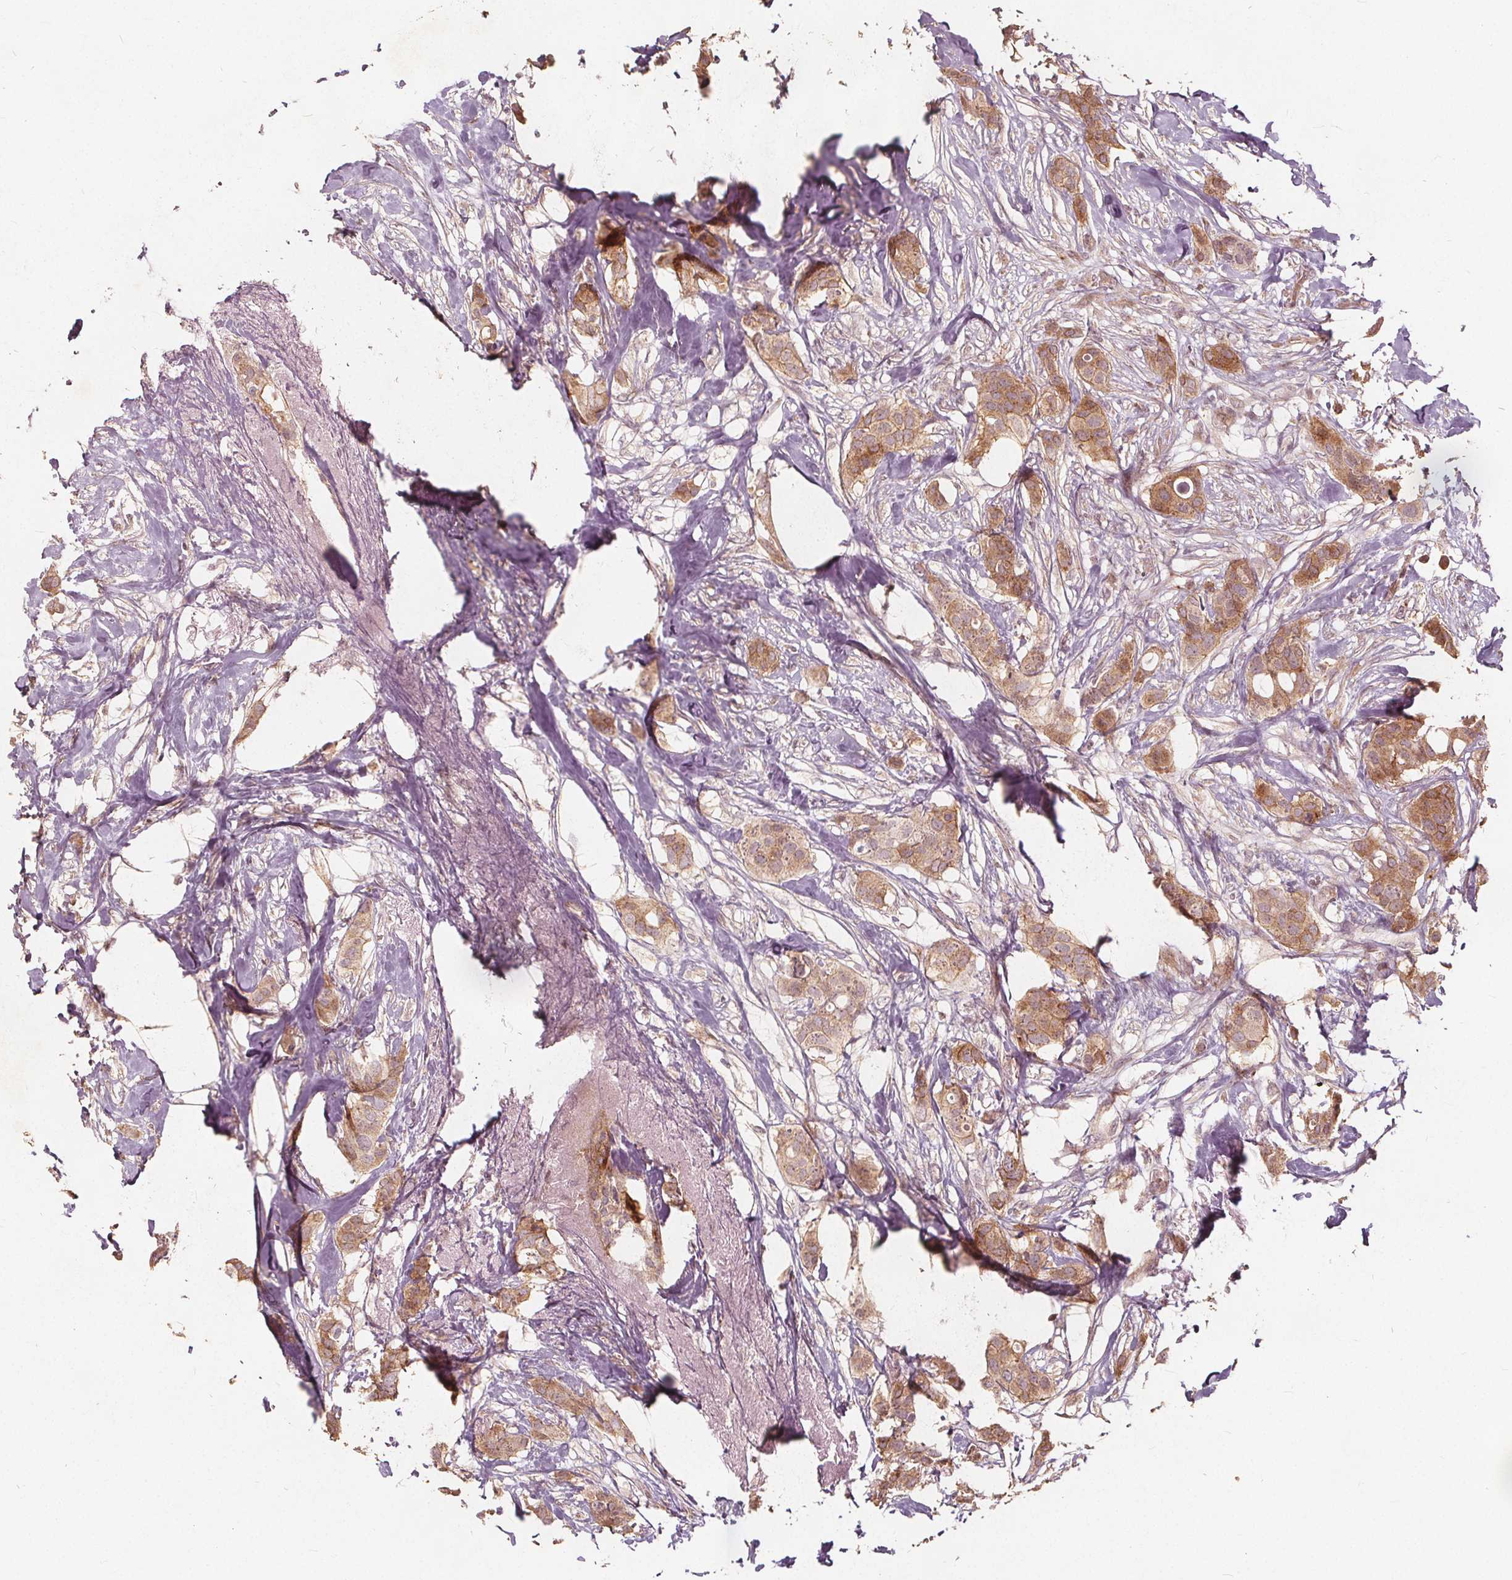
{"staining": {"intensity": "moderate", "quantity": ">75%", "location": "cytoplasmic/membranous"}, "tissue": "breast cancer", "cell_type": "Tumor cells", "image_type": "cancer", "snomed": [{"axis": "morphology", "description": "Duct carcinoma"}, {"axis": "topography", "description": "Breast"}], "caption": "Approximately >75% of tumor cells in intraductal carcinoma (breast) reveal moderate cytoplasmic/membranous protein positivity as visualized by brown immunohistochemical staining.", "gene": "PTPRT", "patient": {"sex": "female", "age": 62}}